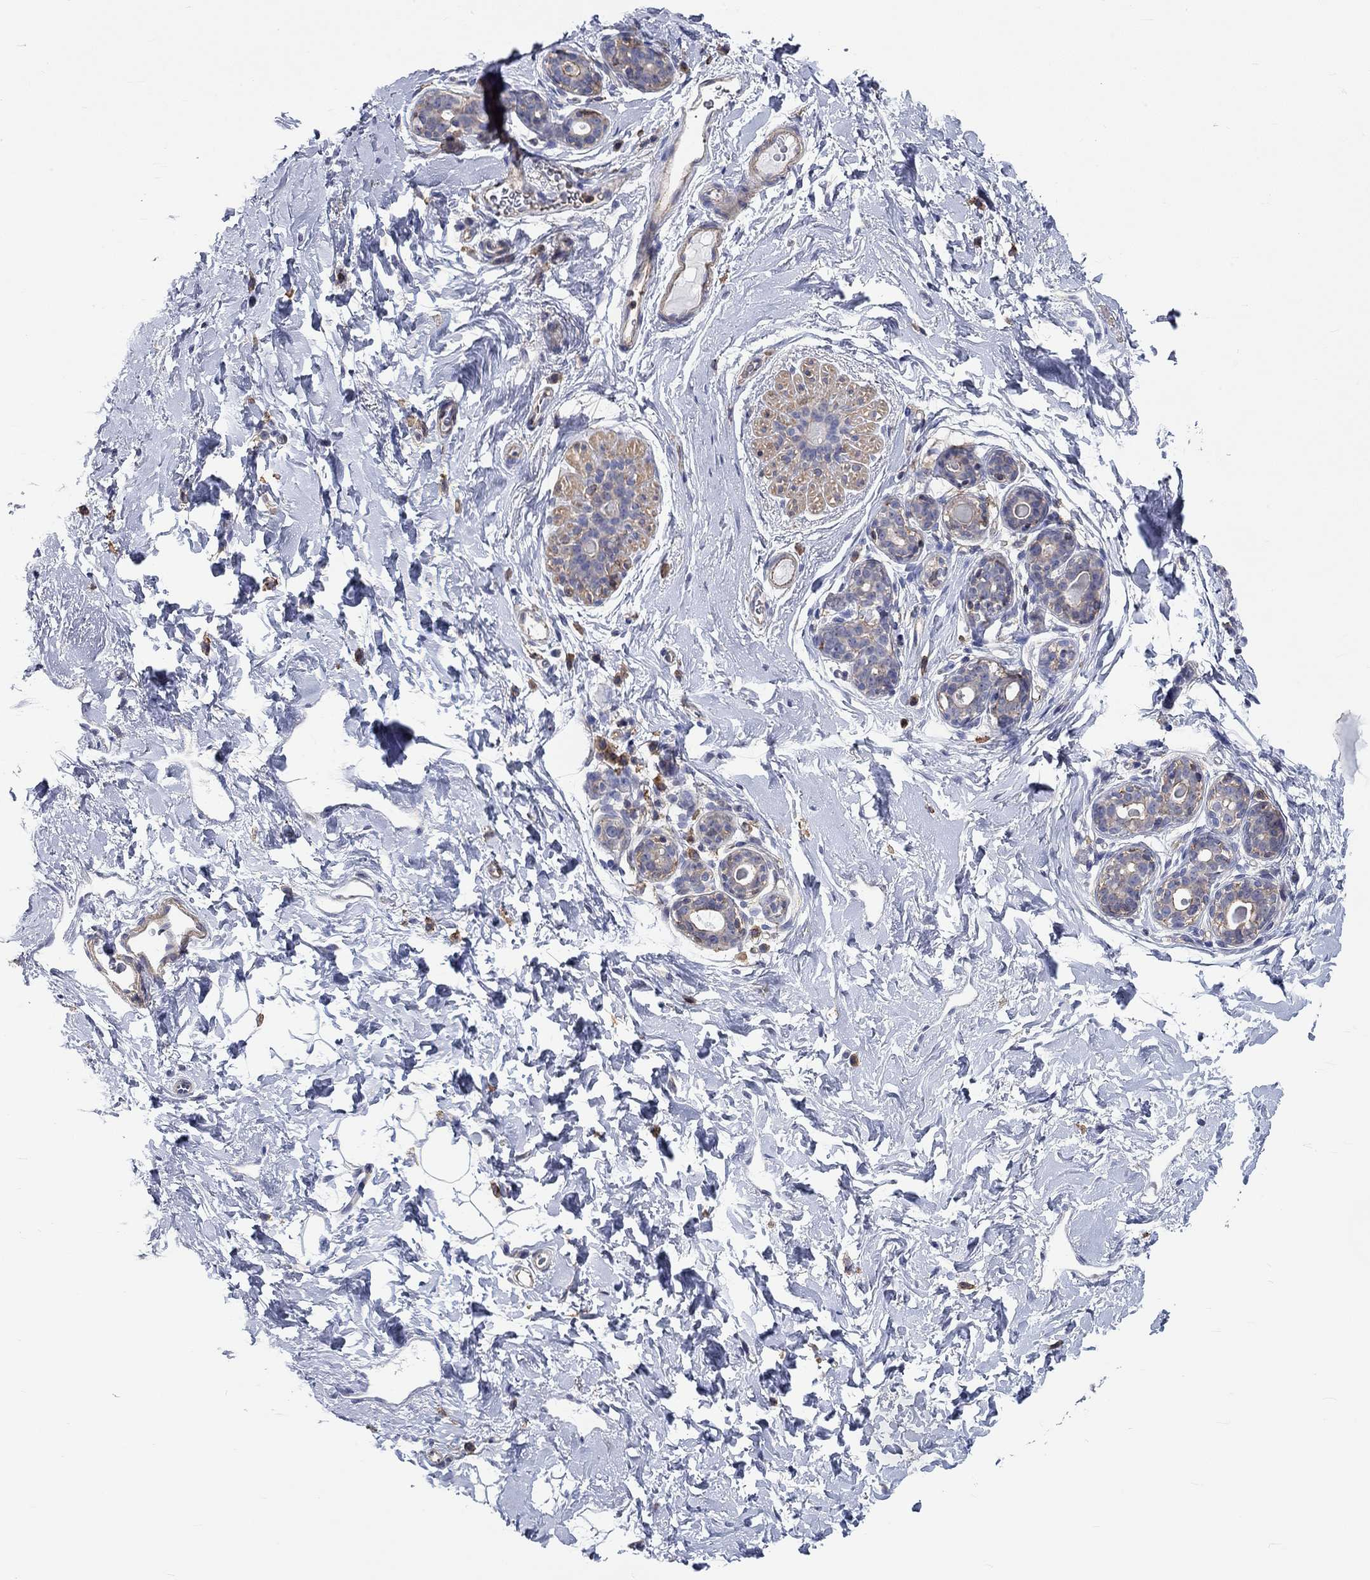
{"staining": {"intensity": "negative", "quantity": "none", "location": "none"}, "tissue": "breast", "cell_type": "Adipocytes", "image_type": "normal", "snomed": [{"axis": "morphology", "description": "Normal tissue, NOS"}, {"axis": "topography", "description": "Breast"}], "caption": "This histopathology image is of normal breast stained with IHC to label a protein in brown with the nuclei are counter-stained blue. There is no positivity in adipocytes.", "gene": "PCDHGA10", "patient": {"sex": "female", "age": 43}}